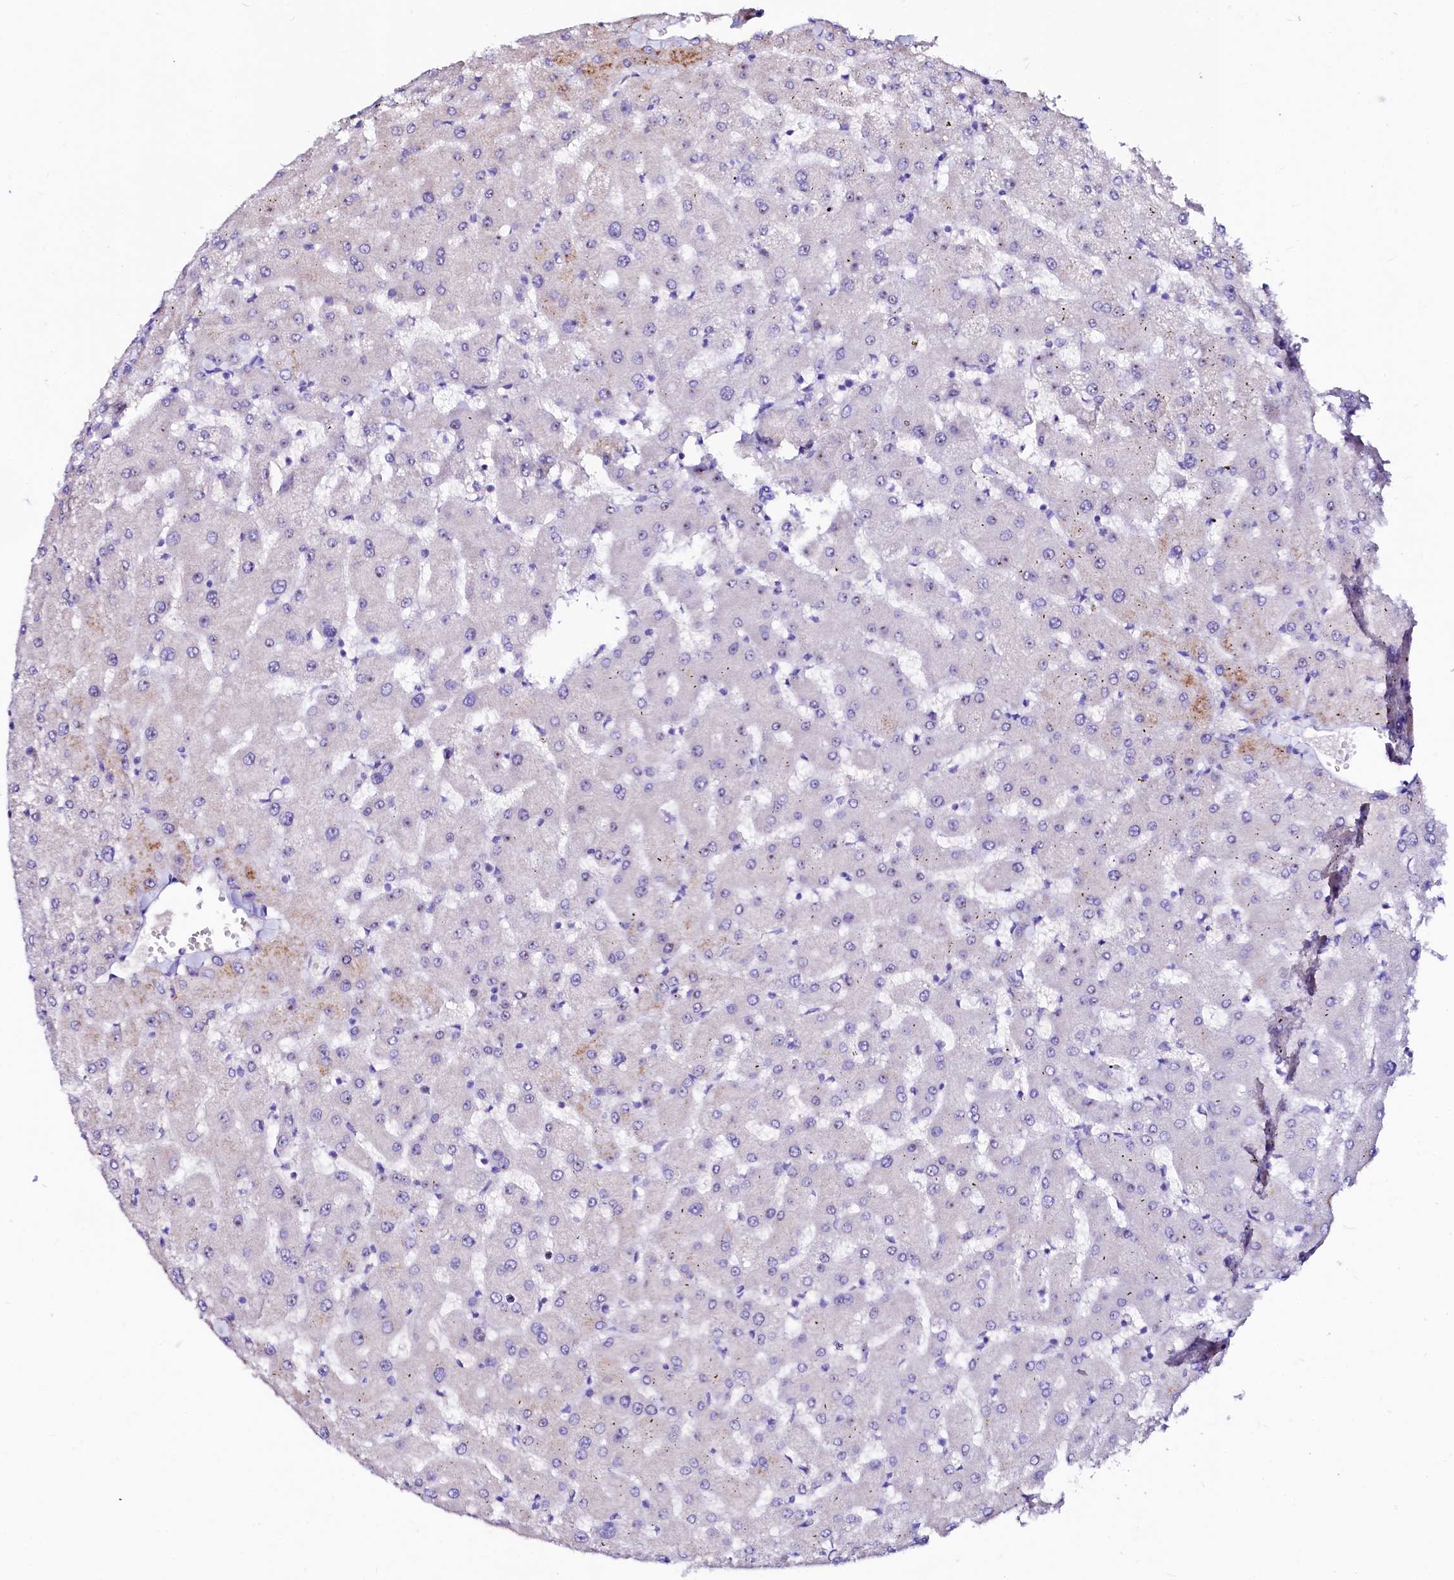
{"staining": {"intensity": "negative", "quantity": "none", "location": "none"}, "tissue": "liver", "cell_type": "Cholangiocytes", "image_type": "normal", "snomed": [{"axis": "morphology", "description": "Normal tissue, NOS"}, {"axis": "topography", "description": "Liver"}], "caption": "IHC of normal human liver shows no staining in cholangiocytes. The staining was performed using DAB to visualize the protein expression in brown, while the nuclei were stained in blue with hematoxylin (Magnification: 20x).", "gene": "SFR1", "patient": {"sex": "female", "age": 63}}